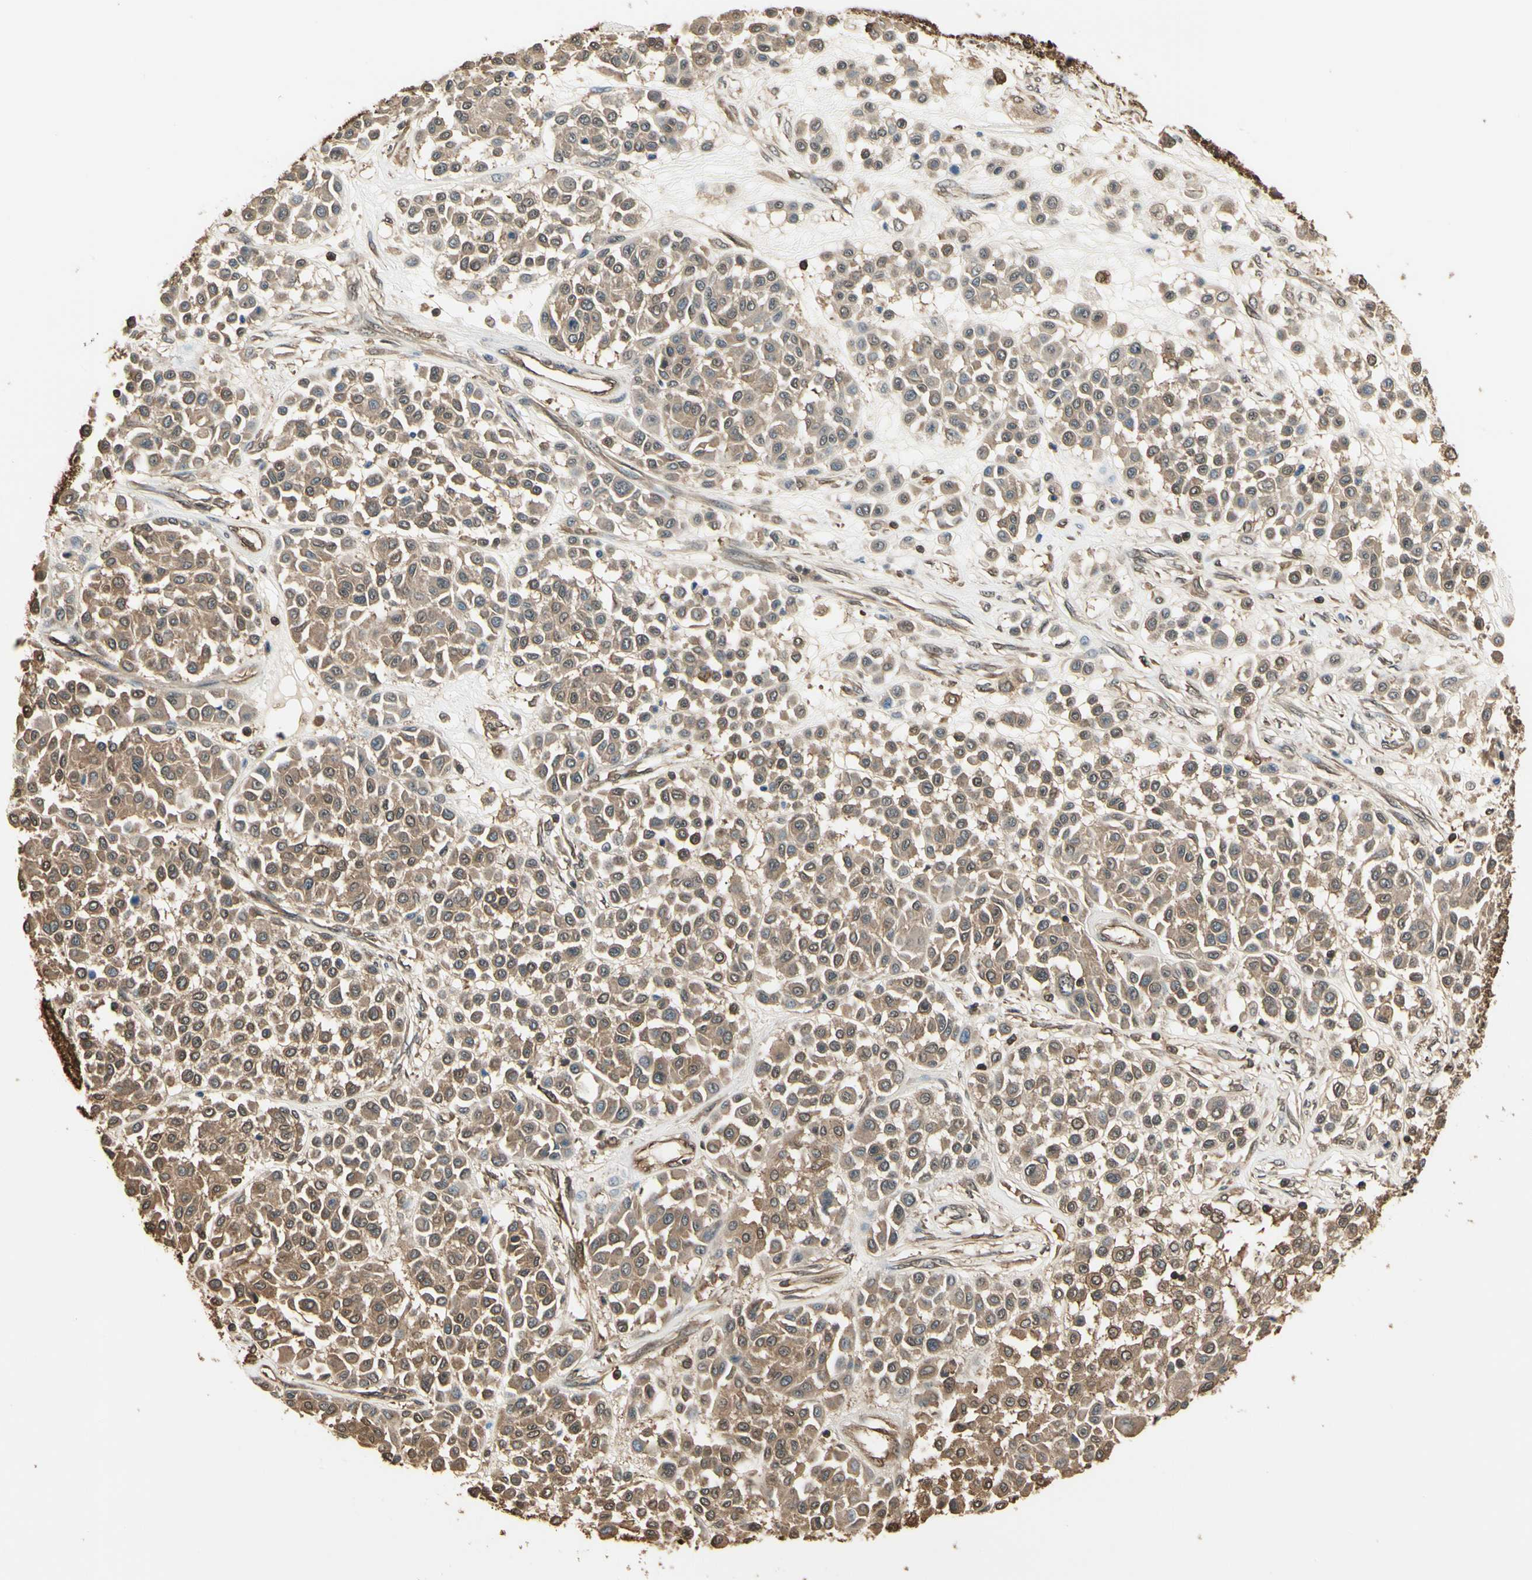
{"staining": {"intensity": "weak", "quantity": ">75%", "location": "cytoplasmic/membranous"}, "tissue": "melanoma", "cell_type": "Tumor cells", "image_type": "cancer", "snomed": [{"axis": "morphology", "description": "Malignant melanoma, Metastatic site"}, {"axis": "topography", "description": "Soft tissue"}], "caption": "High-magnification brightfield microscopy of melanoma stained with DAB (brown) and counterstained with hematoxylin (blue). tumor cells exhibit weak cytoplasmic/membranous positivity is identified in approximately>75% of cells.", "gene": "YWHAE", "patient": {"sex": "male", "age": 41}}